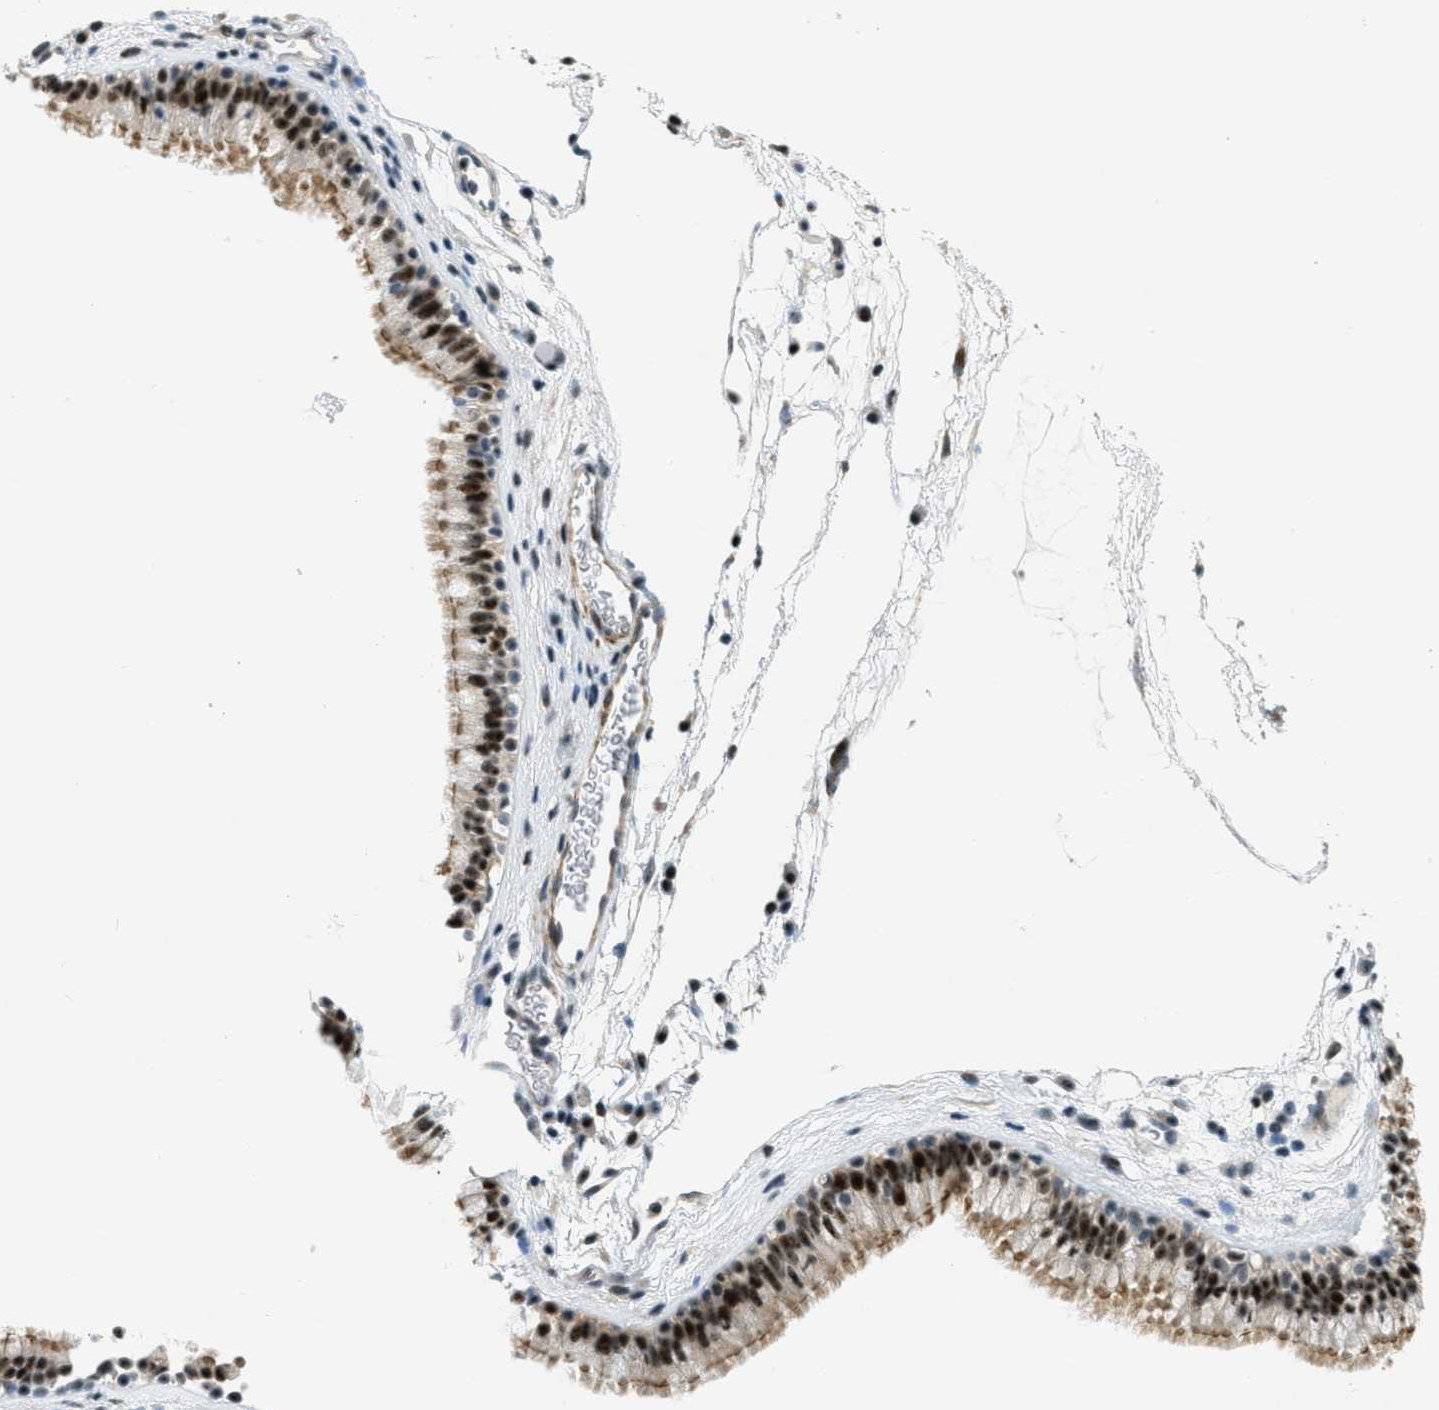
{"staining": {"intensity": "strong", "quantity": ">75%", "location": "nuclear"}, "tissue": "nasopharynx", "cell_type": "Respiratory epithelial cells", "image_type": "normal", "snomed": [{"axis": "morphology", "description": "Normal tissue, NOS"}, {"axis": "morphology", "description": "Inflammation, NOS"}, {"axis": "topography", "description": "Nasopharynx"}], "caption": "About >75% of respiratory epithelial cells in benign human nasopharynx demonstrate strong nuclear protein expression as visualized by brown immunohistochemical staining.", "gene": "ZDHHC23", "patient": {"sex": "male", "age": 48}}